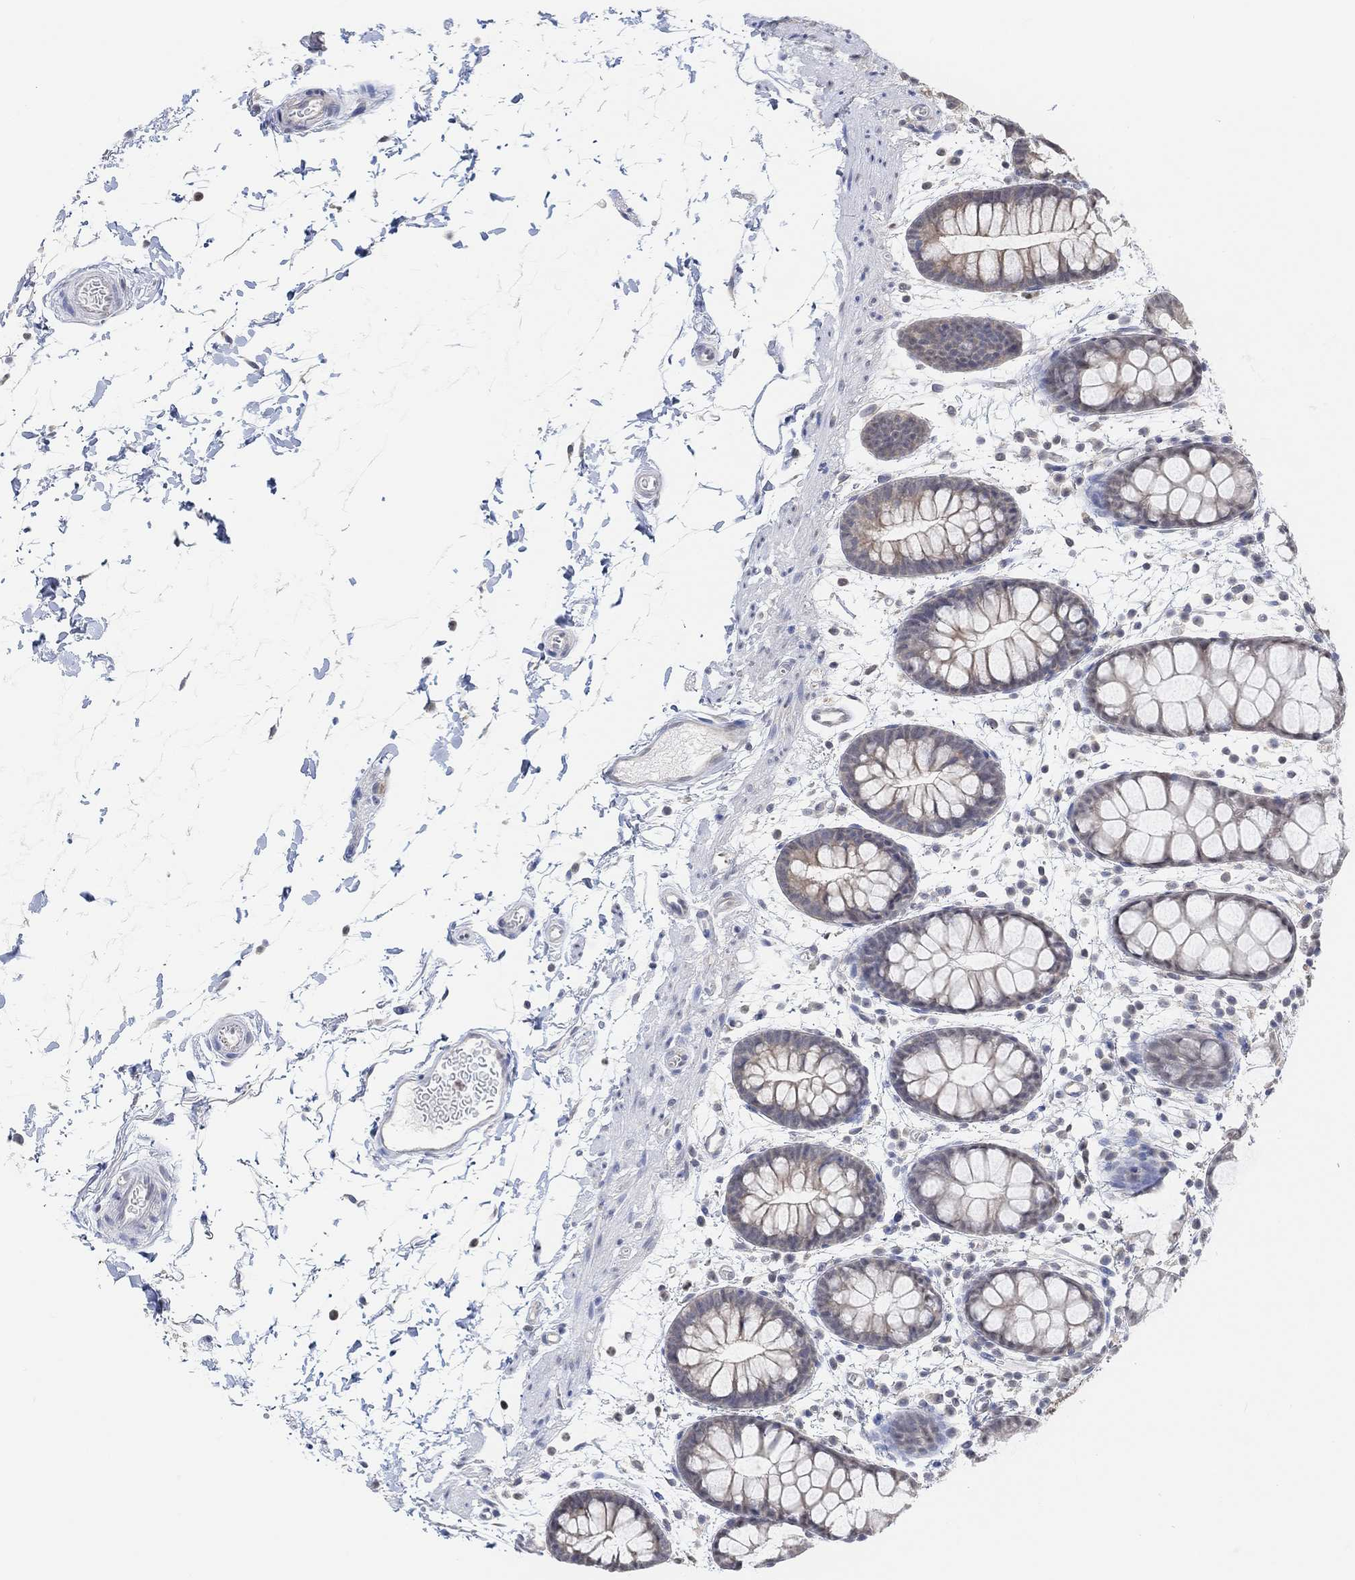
{"staining": {"intensity": "negative", "quantity": "none", "location": "none"}, "tissue": "rectum", "cell_type": "Glandular cells", "image_type": "normal", "snomed": [{"axis": "morphology", "description": "Normal tissue, NOS"}, {"axis": "topography", "description": "Rectum"}], "caption": "The micrograph shows no significant expression in glandular cells of rectum. (DAB IHC, high magnification).", "gene": "MUC1", "patient": {"sex": "male", "age": 57}}